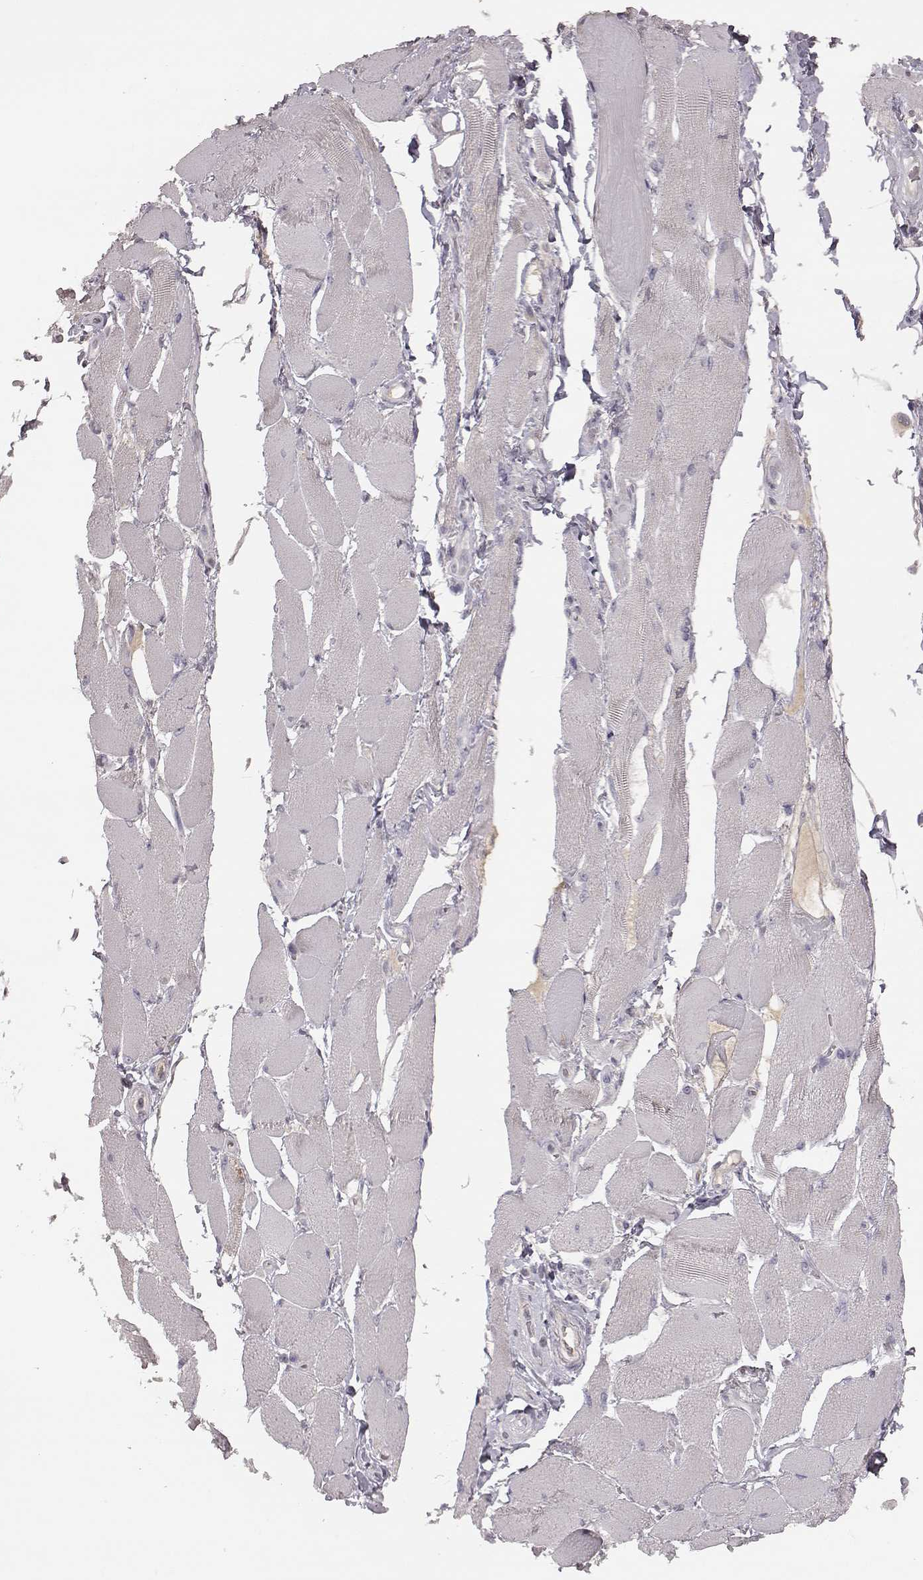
{"staining": {"intensity": "negative", "quantity": "none", "location": "none"}, "tissue": "skeletal muscle", "cell_type": "Myocytes", "image_type": "normal", "snomed": [{"axis": "morphology", "description": "Normal tissue, NOS"}, {"axis": "topography", "description": "Skeletal muscle"}, {"axis": "topography", "description": "Anal"}, {"axis": "topography", "description": "Peripheral nerve tissue"}], "caption": "The immunohistochemistry (IHC) image has no significant staining in myocytes of skeletal muscle.", "gene": "TLX3", "patient": {"sex": "male", "age": 53}}